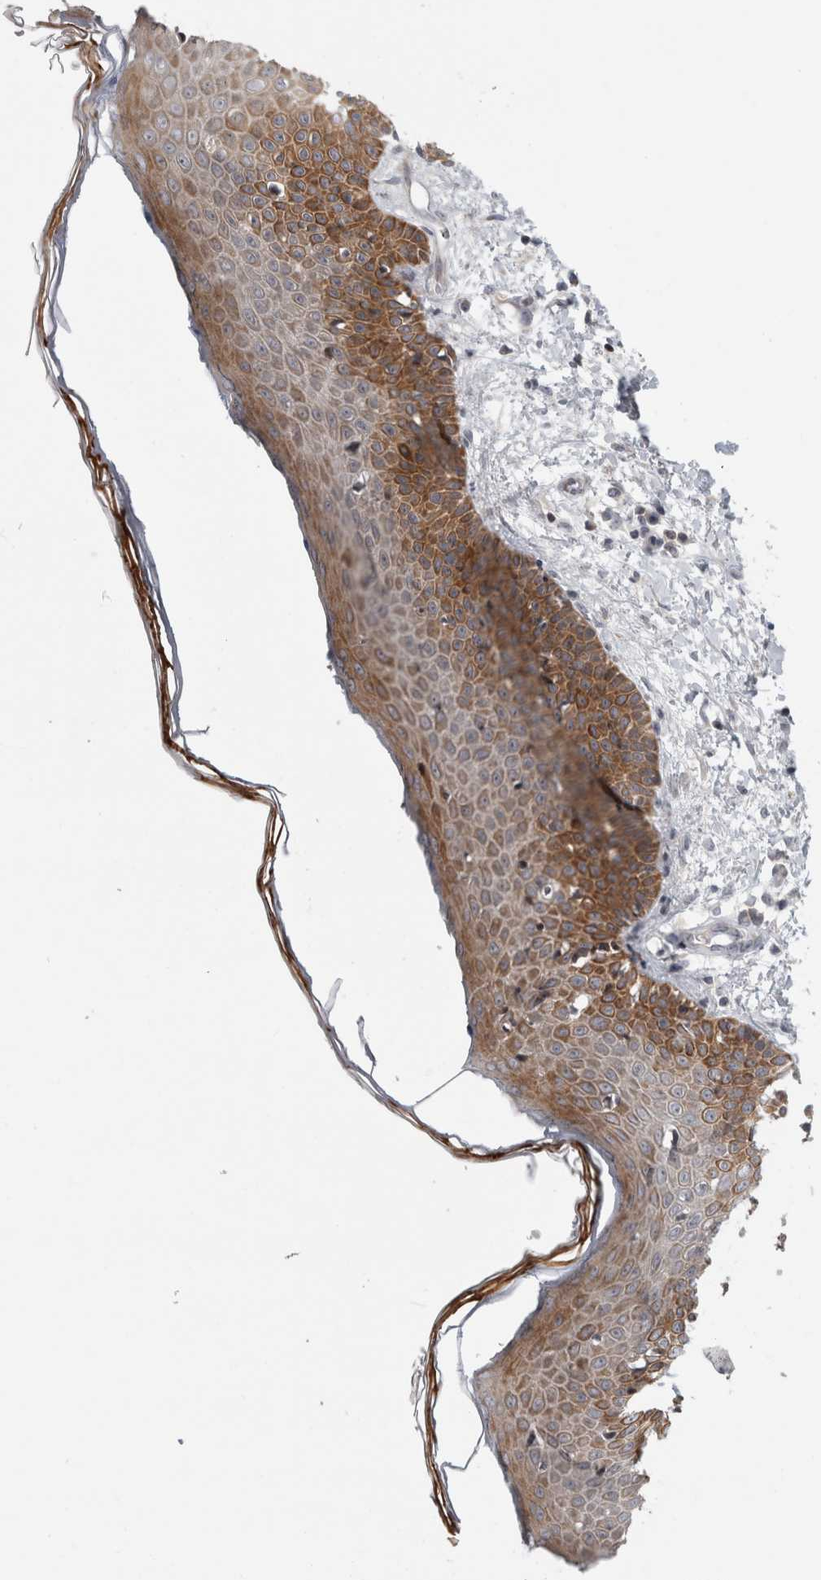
{"staining": {"intensity": "negative", "quantity": "none", "location": "none"}, "tissue": "skin", "cell_type": "Fibroblasts", "image_type": "normal", "snomed": [{"axis": "morphology", "description": "Normal tissue, NOS"}, {"axis": "morphology", "description": "Inflammation, NOS"}, {"axis": "topography", "description": "Skin"}], "caption": "Immunohistochemistry micrograph of unremarkable skin: human skin stained with DAB (3,3'-diaminobenzidine) displays no significant protein staining in fibroblasts.", "gene": "UTP25", "patient": {"sex": "female", "age": 44}}